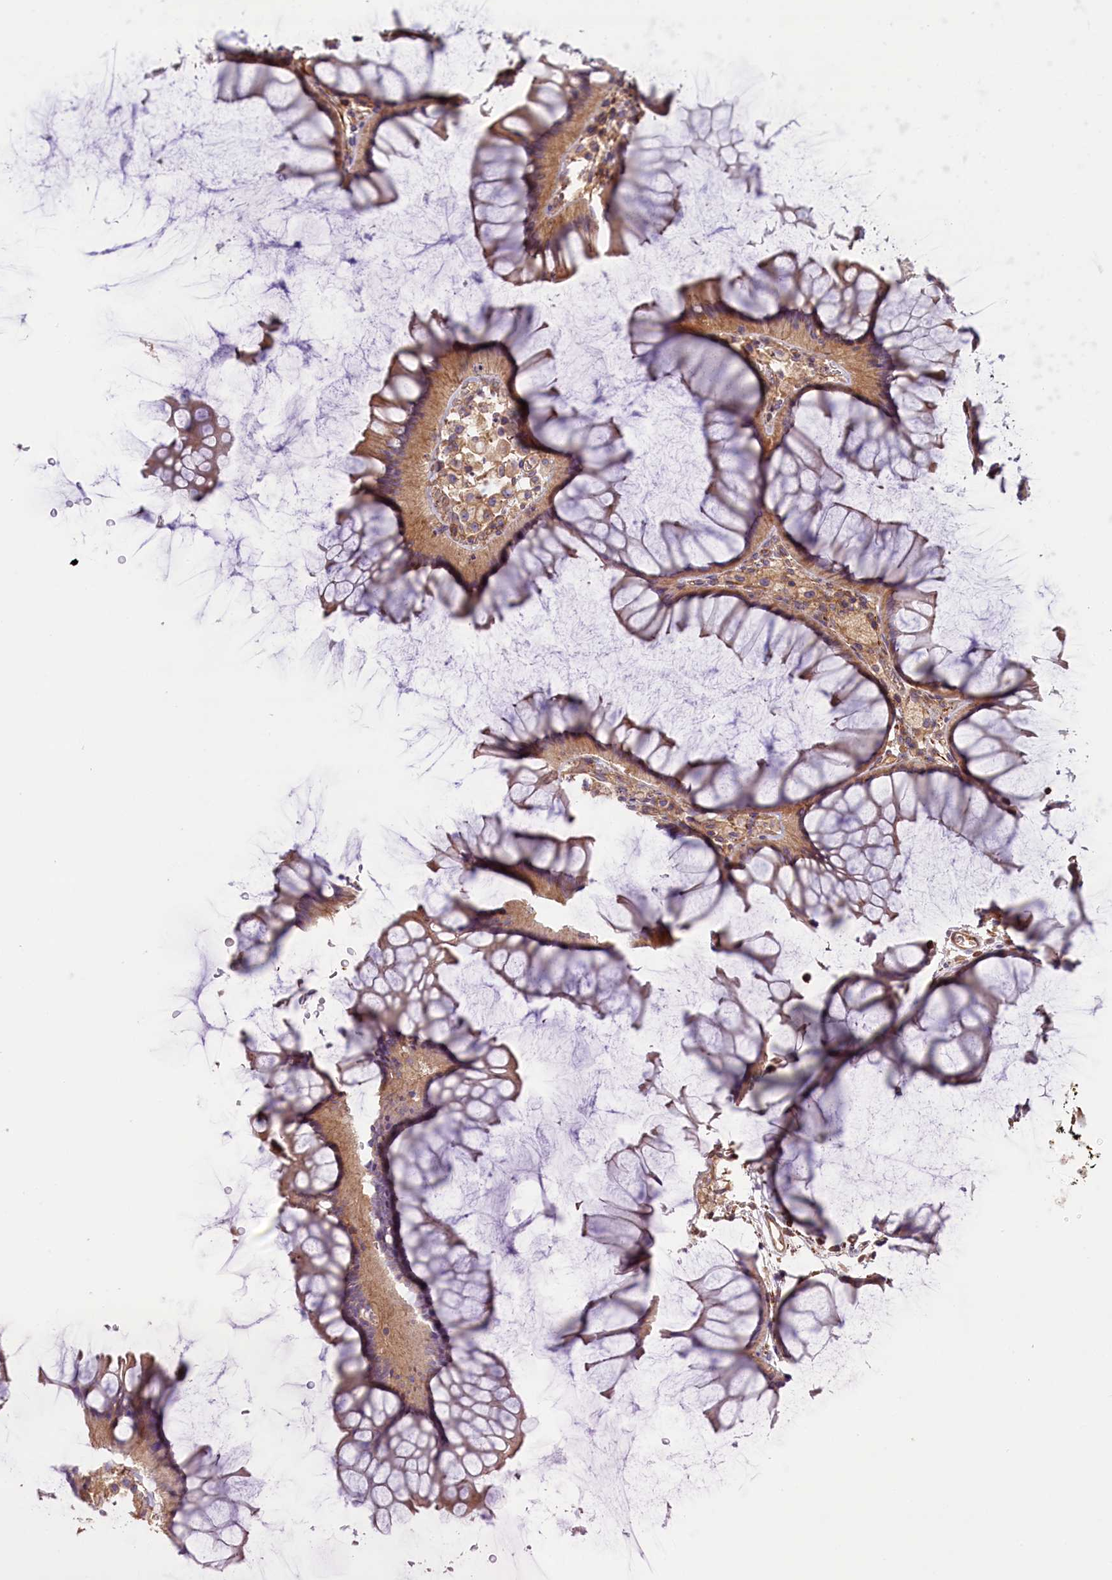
{"staining": {"intensity": "moderate", "quantity": ">75%", "location": "cytoplasmic/membranous"}, "tissue": "colon", "cell_type": "Endothelial cells", "image_type": "normal", "snomed": [{"axis": "morphology", "description": "Normal tissue, NOS"}, {"axis": "topography", "description": "Colon"}], "caption": "The image displays a brown stain indicating the presence of a protein in the cytoplasmic/membranous of endothelial cells in colon. The staining was performed using DAB to visualize the protein expression in brown, while the nuclei were stained in blue with hematoxylin (Magnification: 20x).", "gene": "FUZ", "patient": {"sex": "female", "age": 82}}